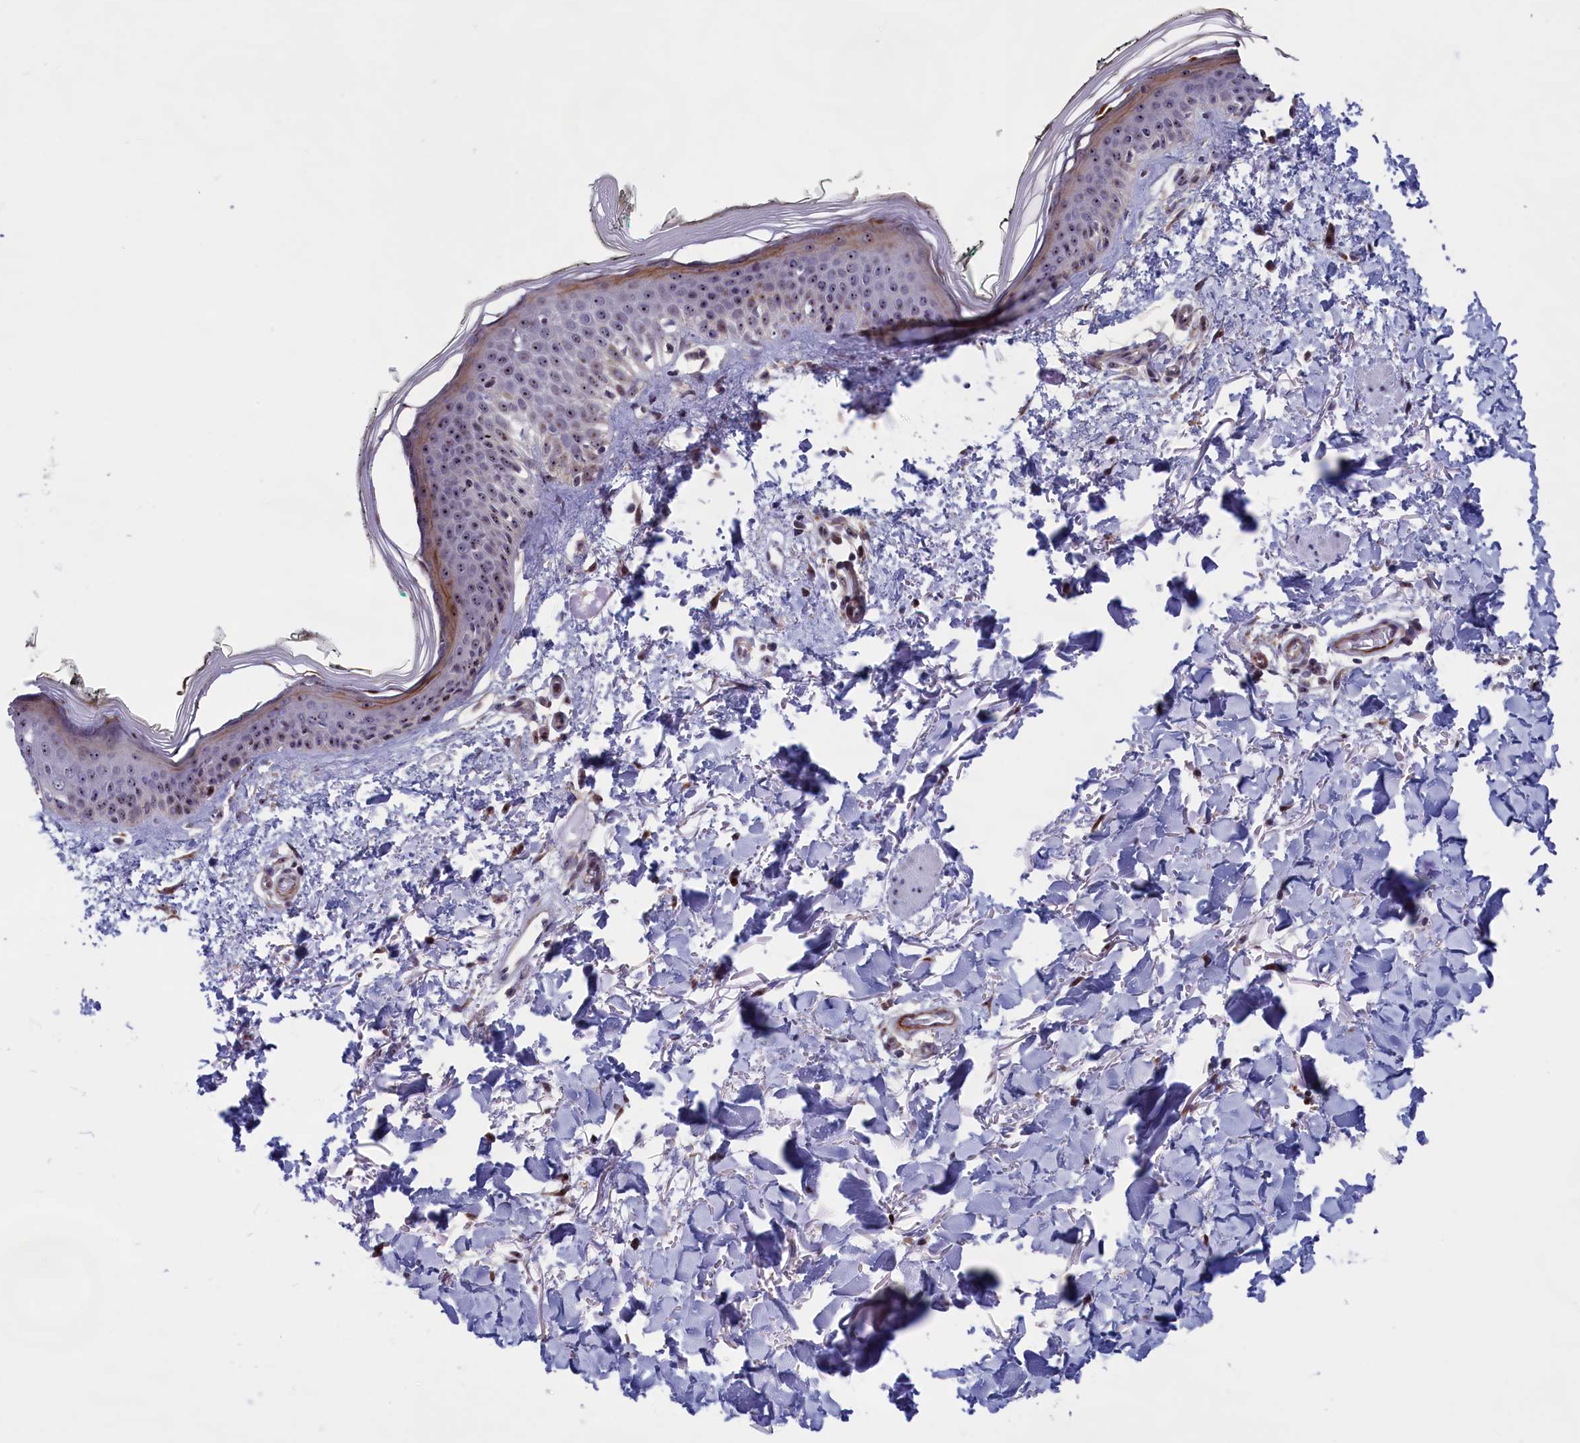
{"staining": {"intensity": "strong", "quantity": ">75%", "location": "cytoplasmic/membranous,nuclear"}, "tissue": "skin", "cell_type": "Fibroblasts", "image_type": "normal", "snomed": [{"axis": "morphology", "description": "Normal tissue, NOS"}, {"axis": "topography", "description": "Skin"}], "caption": "The histopathology image shows staining of unremarkable skin, revealing strong cytoplasmic/membranous,nuclear protein positivity (brown color) within fibroblasts. (DAB (3,3'-diaminobenzidine) = brown stain, brightfield microscopy at high magnification).", "gene": "PPAN", "patient": {"sex": "male", "age": 62}}